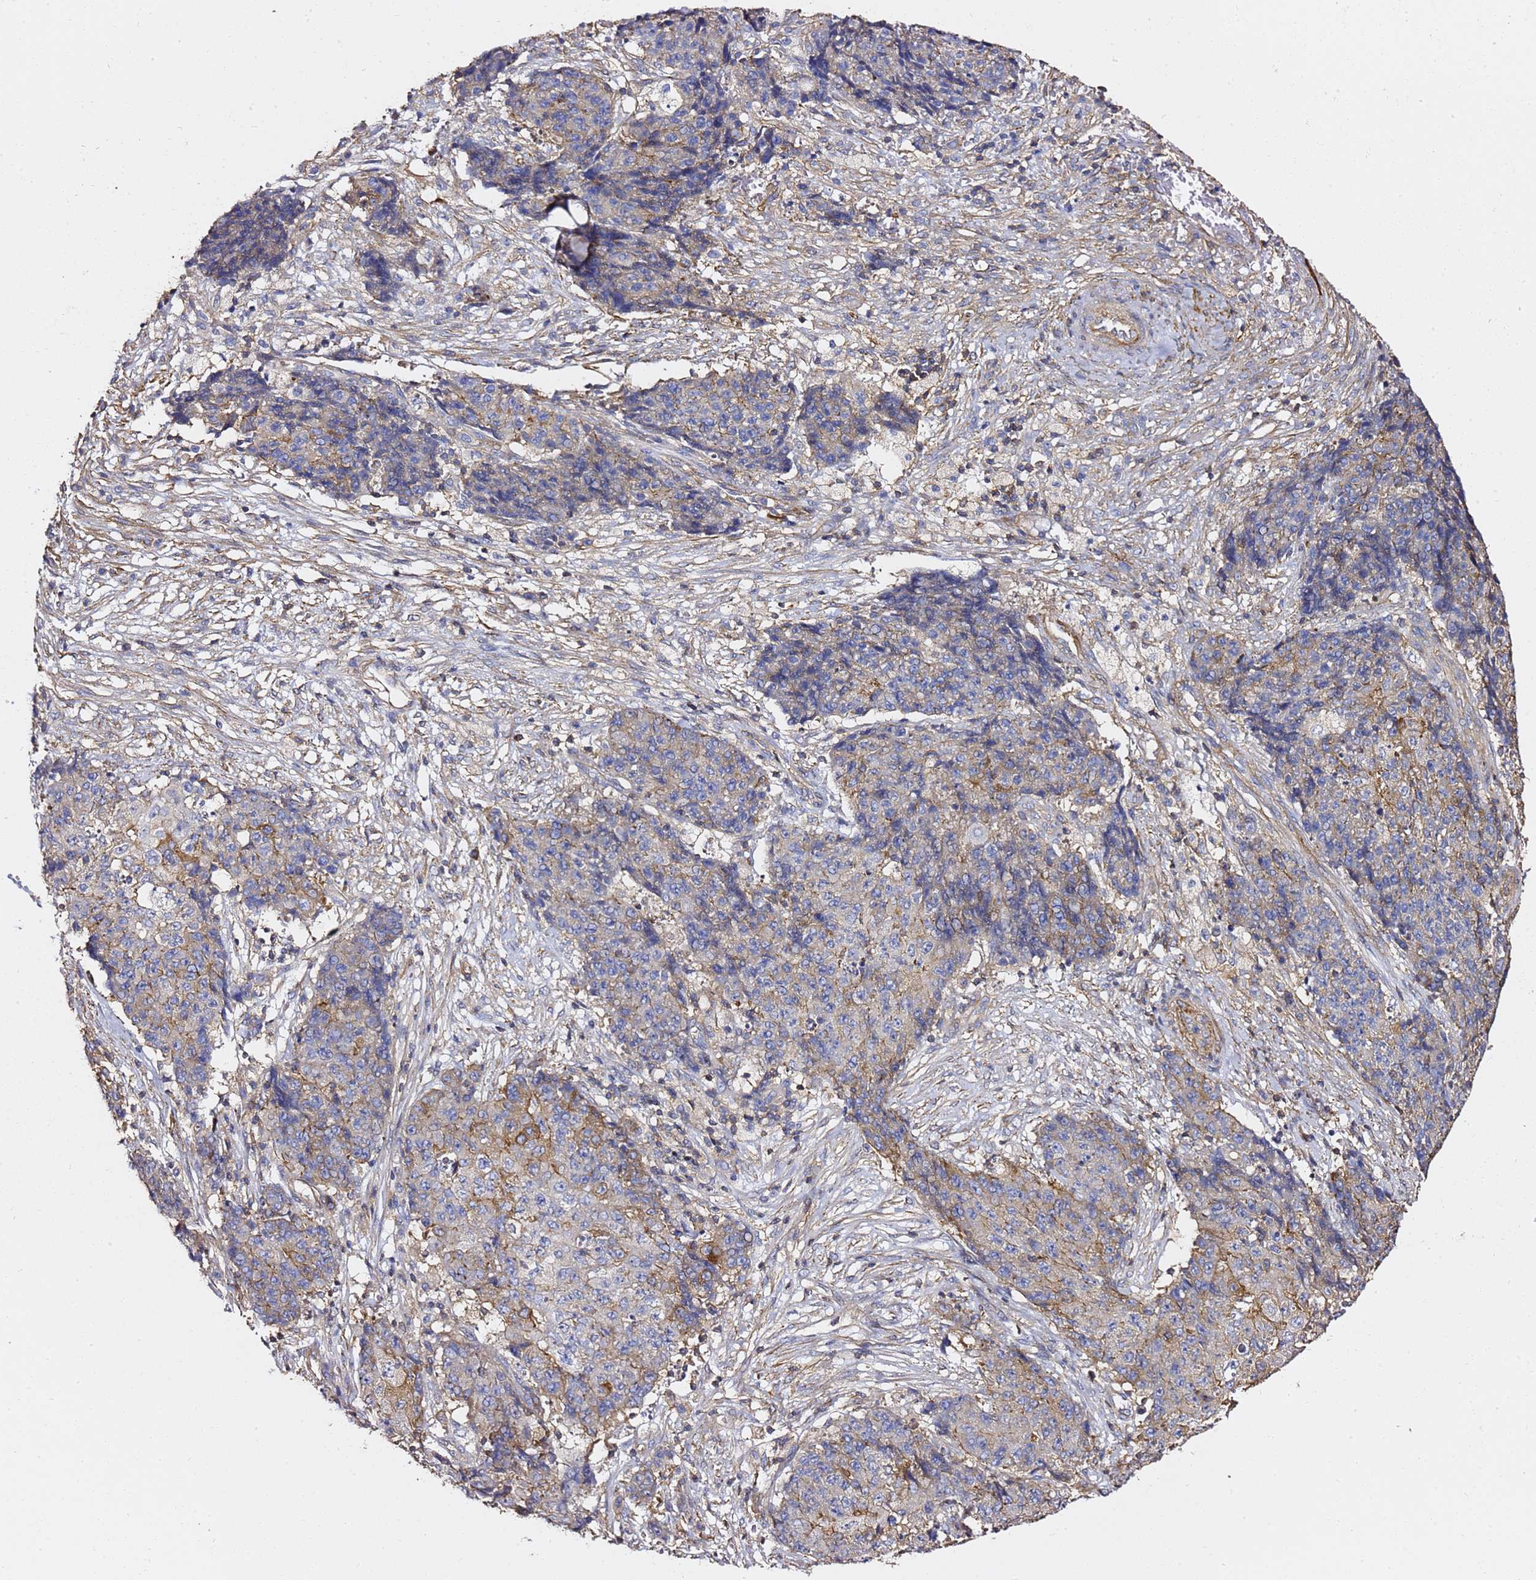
{"staining": {"intensity": "moderate", "quantity": "<25%", "location": "cytoplasmic/membranous"}, "tissue": "ovarian cancer", "cell_type": "Tumor cells", "image_type": "cancer", "snomed": [{"axis": "morphology", "description": "Carcinoma, endometroid"}, {"axis": "topography", "description": "Ovary"}], "caption": "The photomicrograph demonstrates staining of endometroid carcinoma (ovarian), revealing moderate cytoplasmic/membranous protein positivity (brown color) within tumor cells.", "gene": "ZFP36L2", "patient": {"sex": "female", "age": 42}}